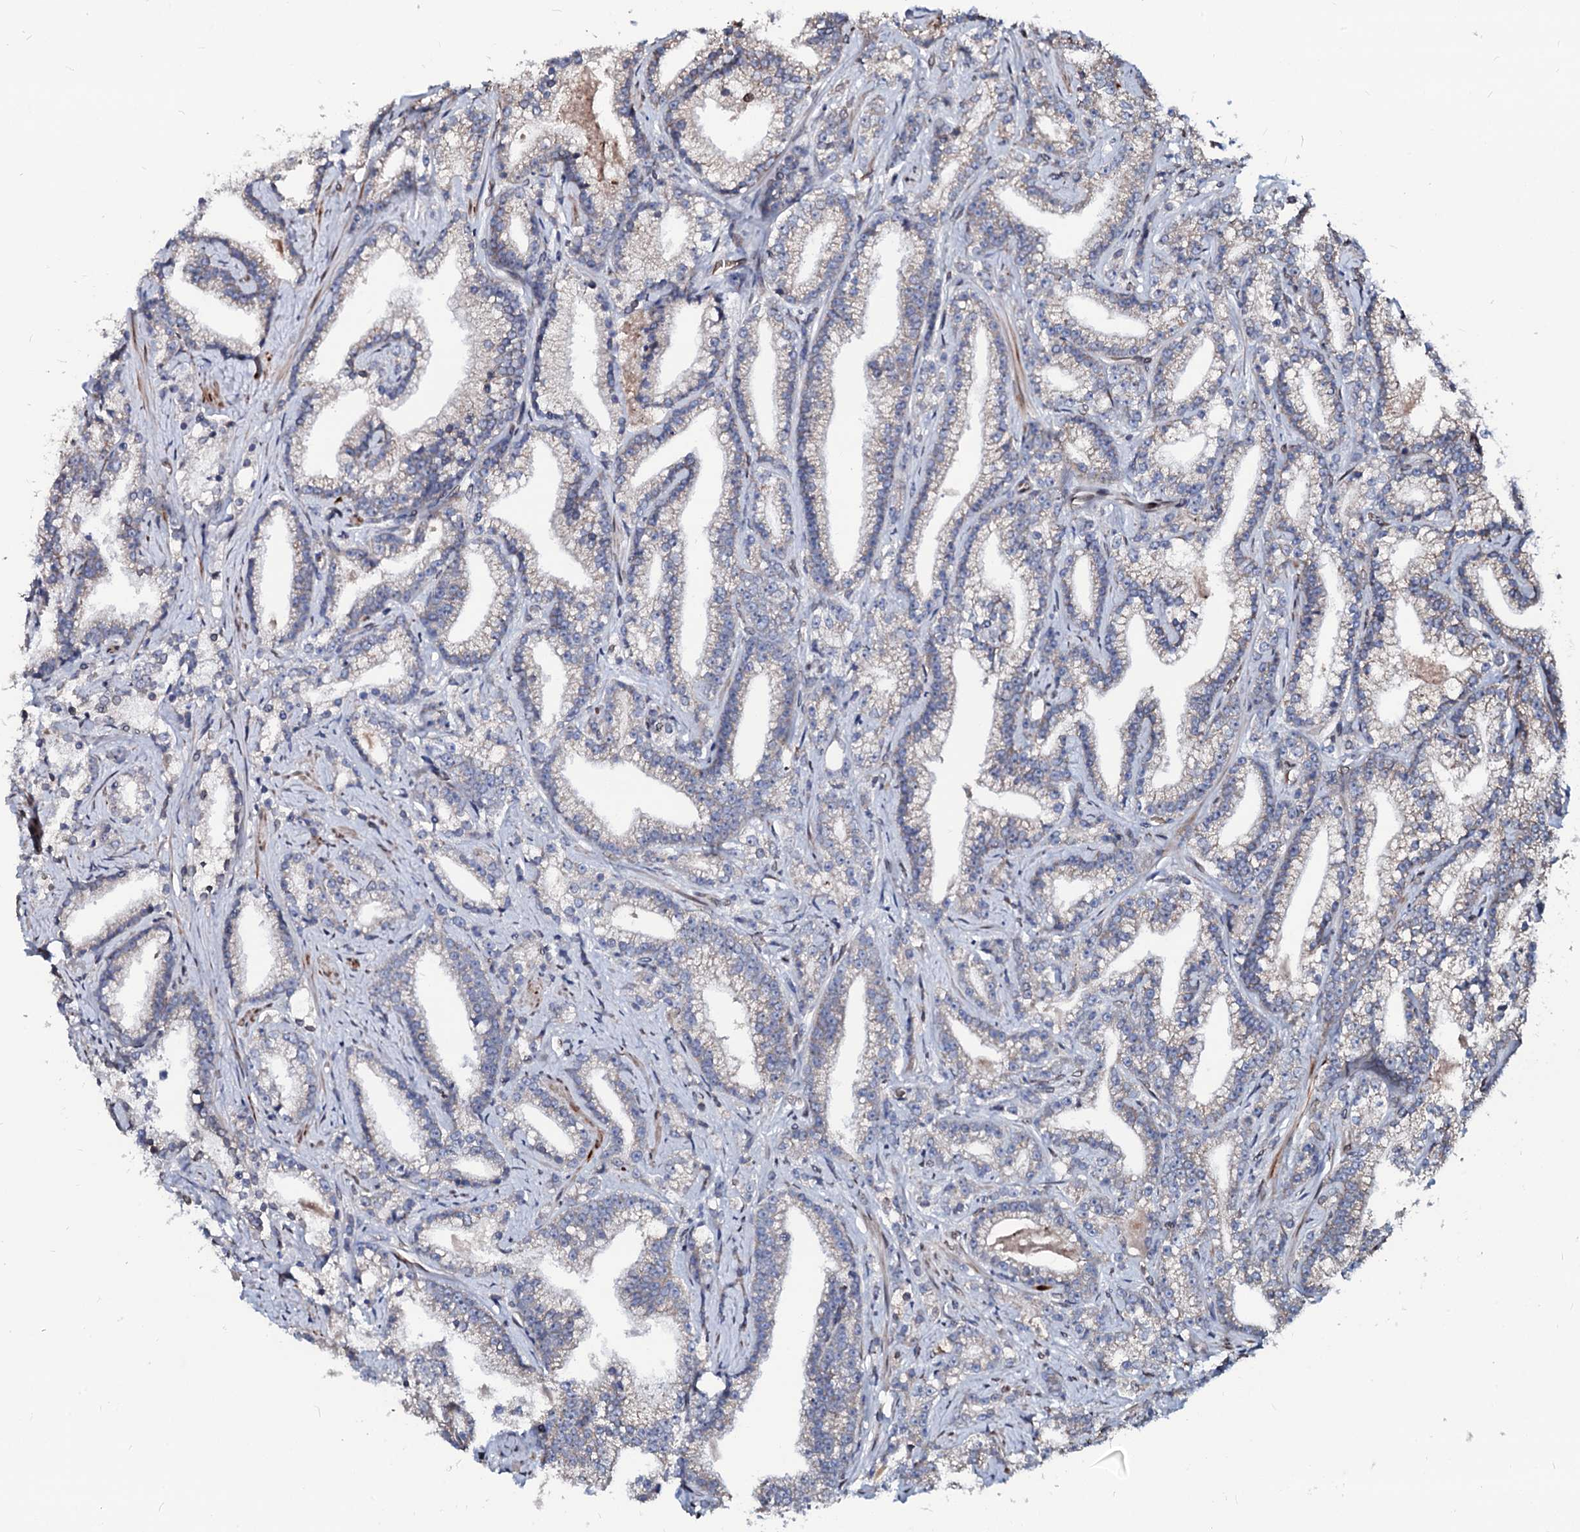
{"staining": {"intensity": "weak", "quantity": "25%-75%", "location": "cytoplasmic/membranous"}, "tissue": "prostate cancer", "cell_type": "Tumor cells", "image_type": "cancer", "snomed": [{"axis": "morphology", "description": "Adenocarcinoma, High grade"}, {"axis": "topography", "description": "Prostate and seminal vesicle, NOS"}], "caption": "The immunohistochemical stain shows weak cytoplasmic/membranous staining in tumor cells of prostate cancer (high-grade adenocarcinoma) tissue.", "gene": "NRP2", "patient": {"sex": "male", "age": 67}}